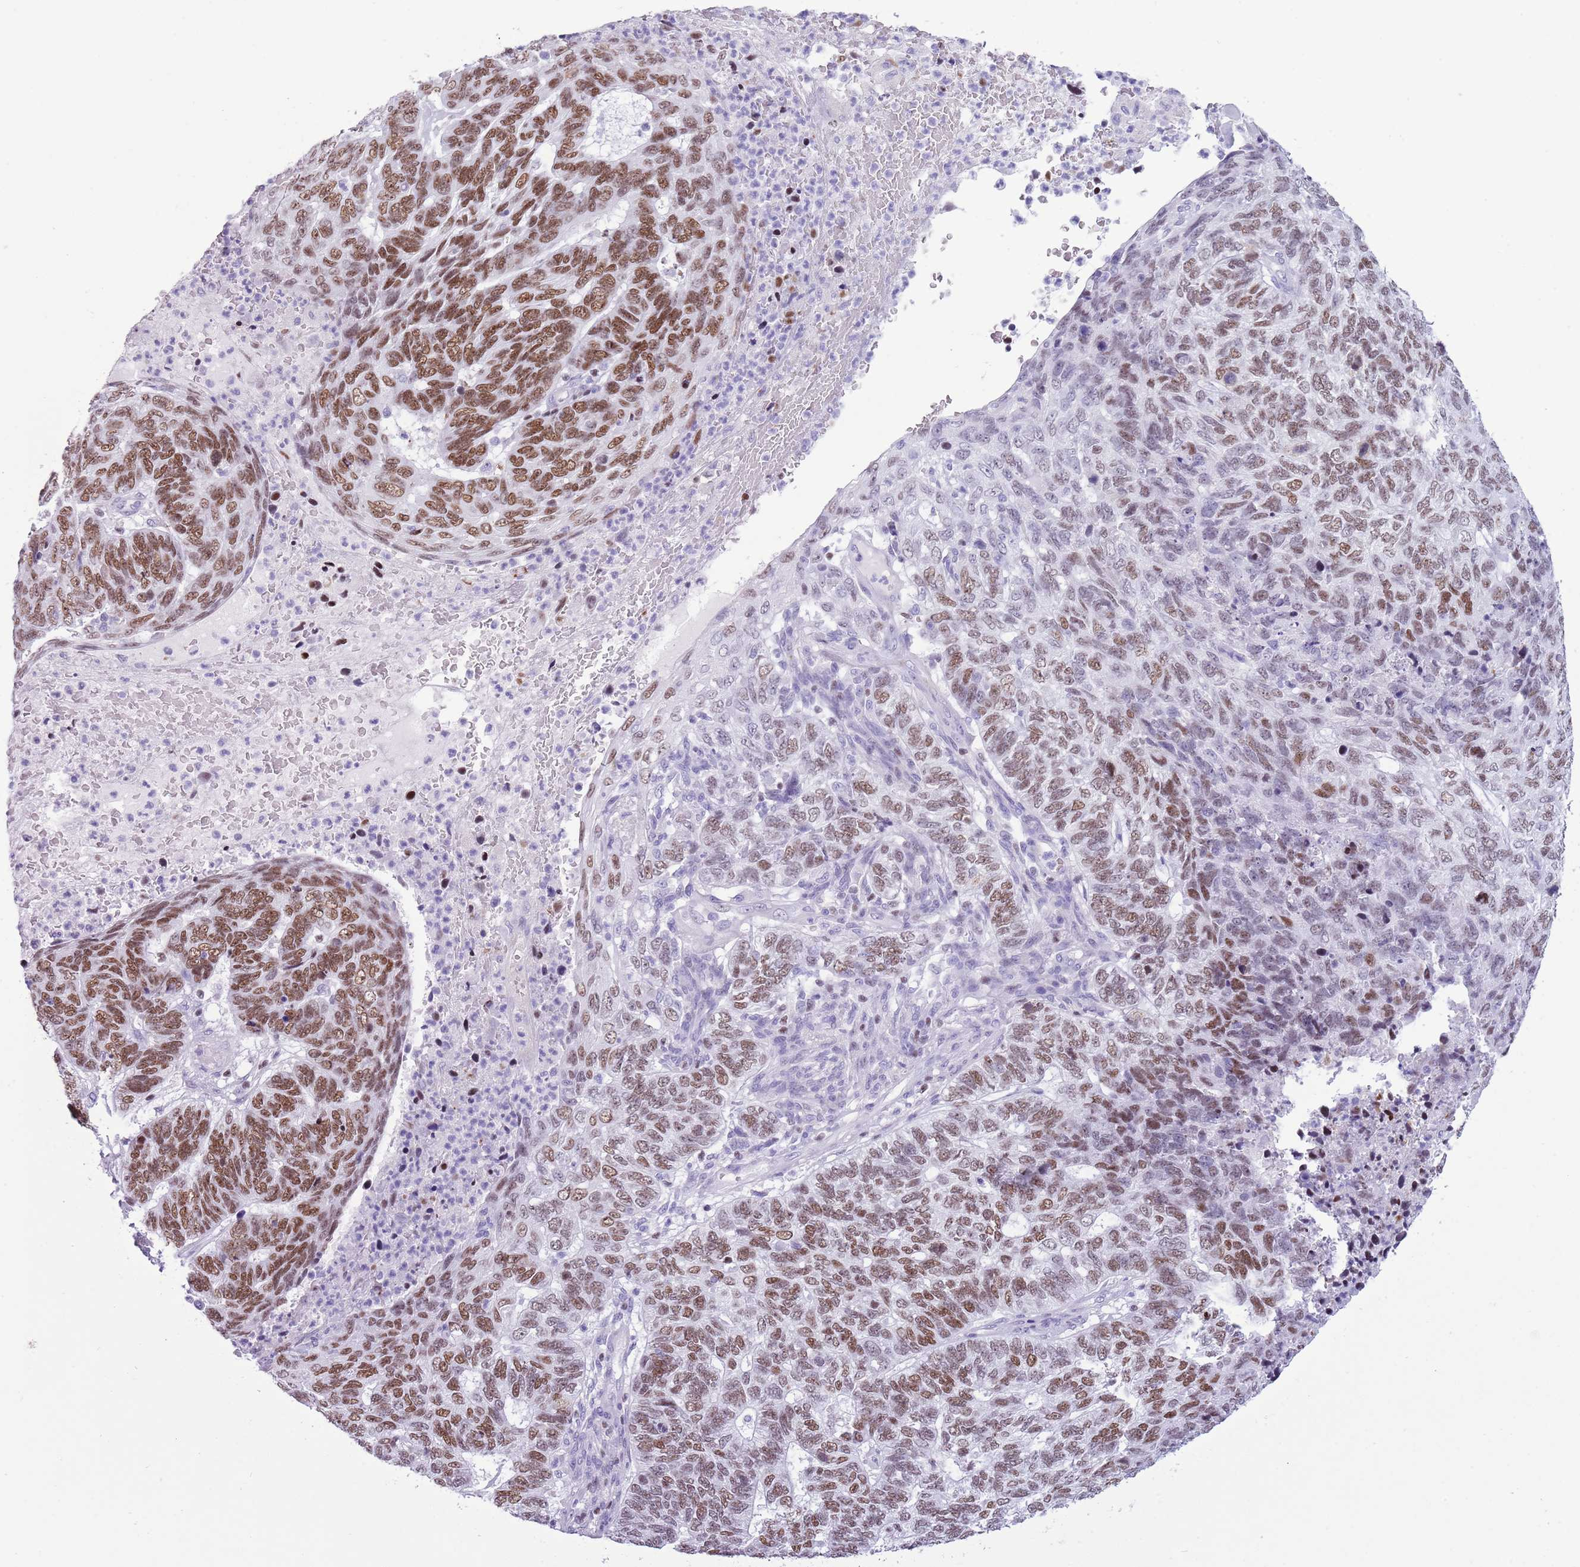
{"staining": {"intensity": "strong", "quantity": ">75%", "location": "nuclear"}, "tissue": "skin cancer", "cell_type": "Tumor cells", "image_type": "cancer", "snomed": [{"axis": "morphology", "description": "Basal cell carcinoma"}, {"axis": "topography", "description": "Skin"}], "caption": "A brown stain highlights strong nuclear positivity of a protein in human basal cell carcinoma (skin) tumor cells.", "gene": "BCL11B", "patient": {"sex": "female", "age": 65}}